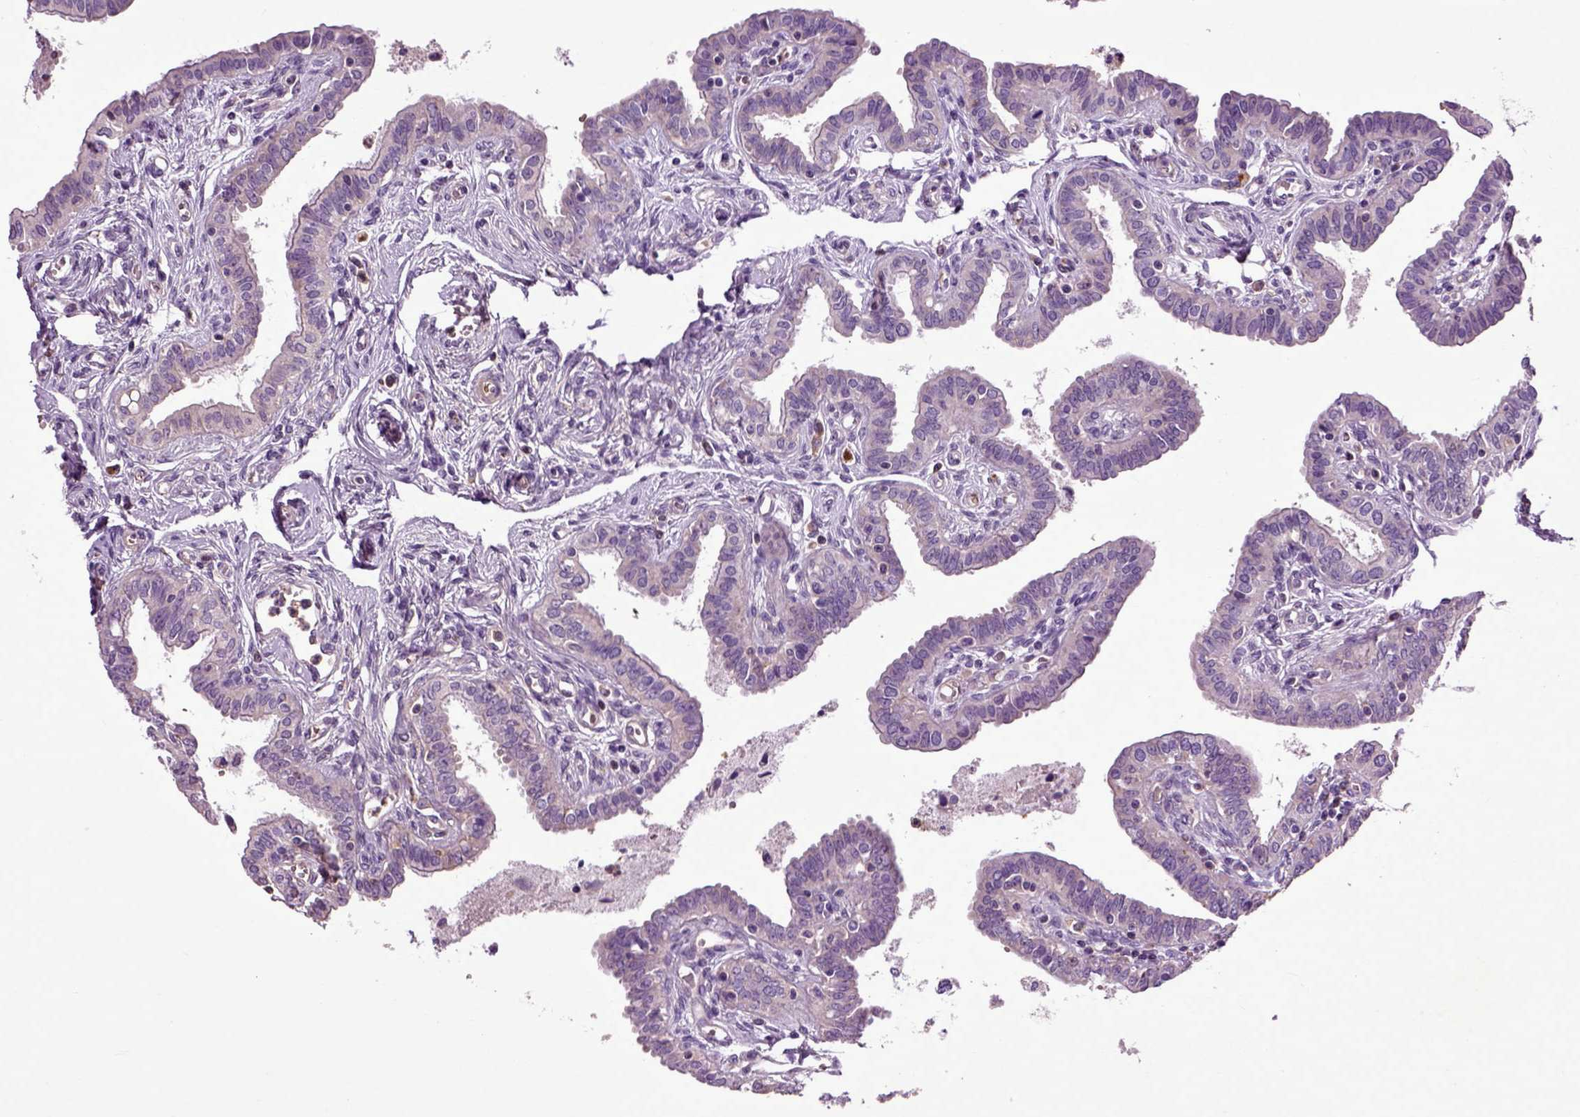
{"staining": {"intensity": "negative", "quantity": "none", "location": "none"}, "tissue": "fallopian tube", "cell_type": "Glandular cells", "image_type": "normal", "snomed": [{"axis": "morphology", "description": "Normal tissue, NOS"}, {"axis": "morphology", "description": "Carcinoma, endometroid"}, {"axis": "topography", "description": "Fallopian tube"}, {"axis": "topography", "description": "Ovary"}], "caption": "Immunohistochemistry image of unremarkable fallopian tube: human fallopian tube stained with DAB (3,3'-diaminobenzidine) displays no significant protein staining in glandular cells. (DAB (3,3'-diaminobenzidine) immunohistochemistry (IHC) visualized using brightfield microscopy, high magnification).", "gene": "SPON1", "patient": {"sex": "female", "age": 42}}